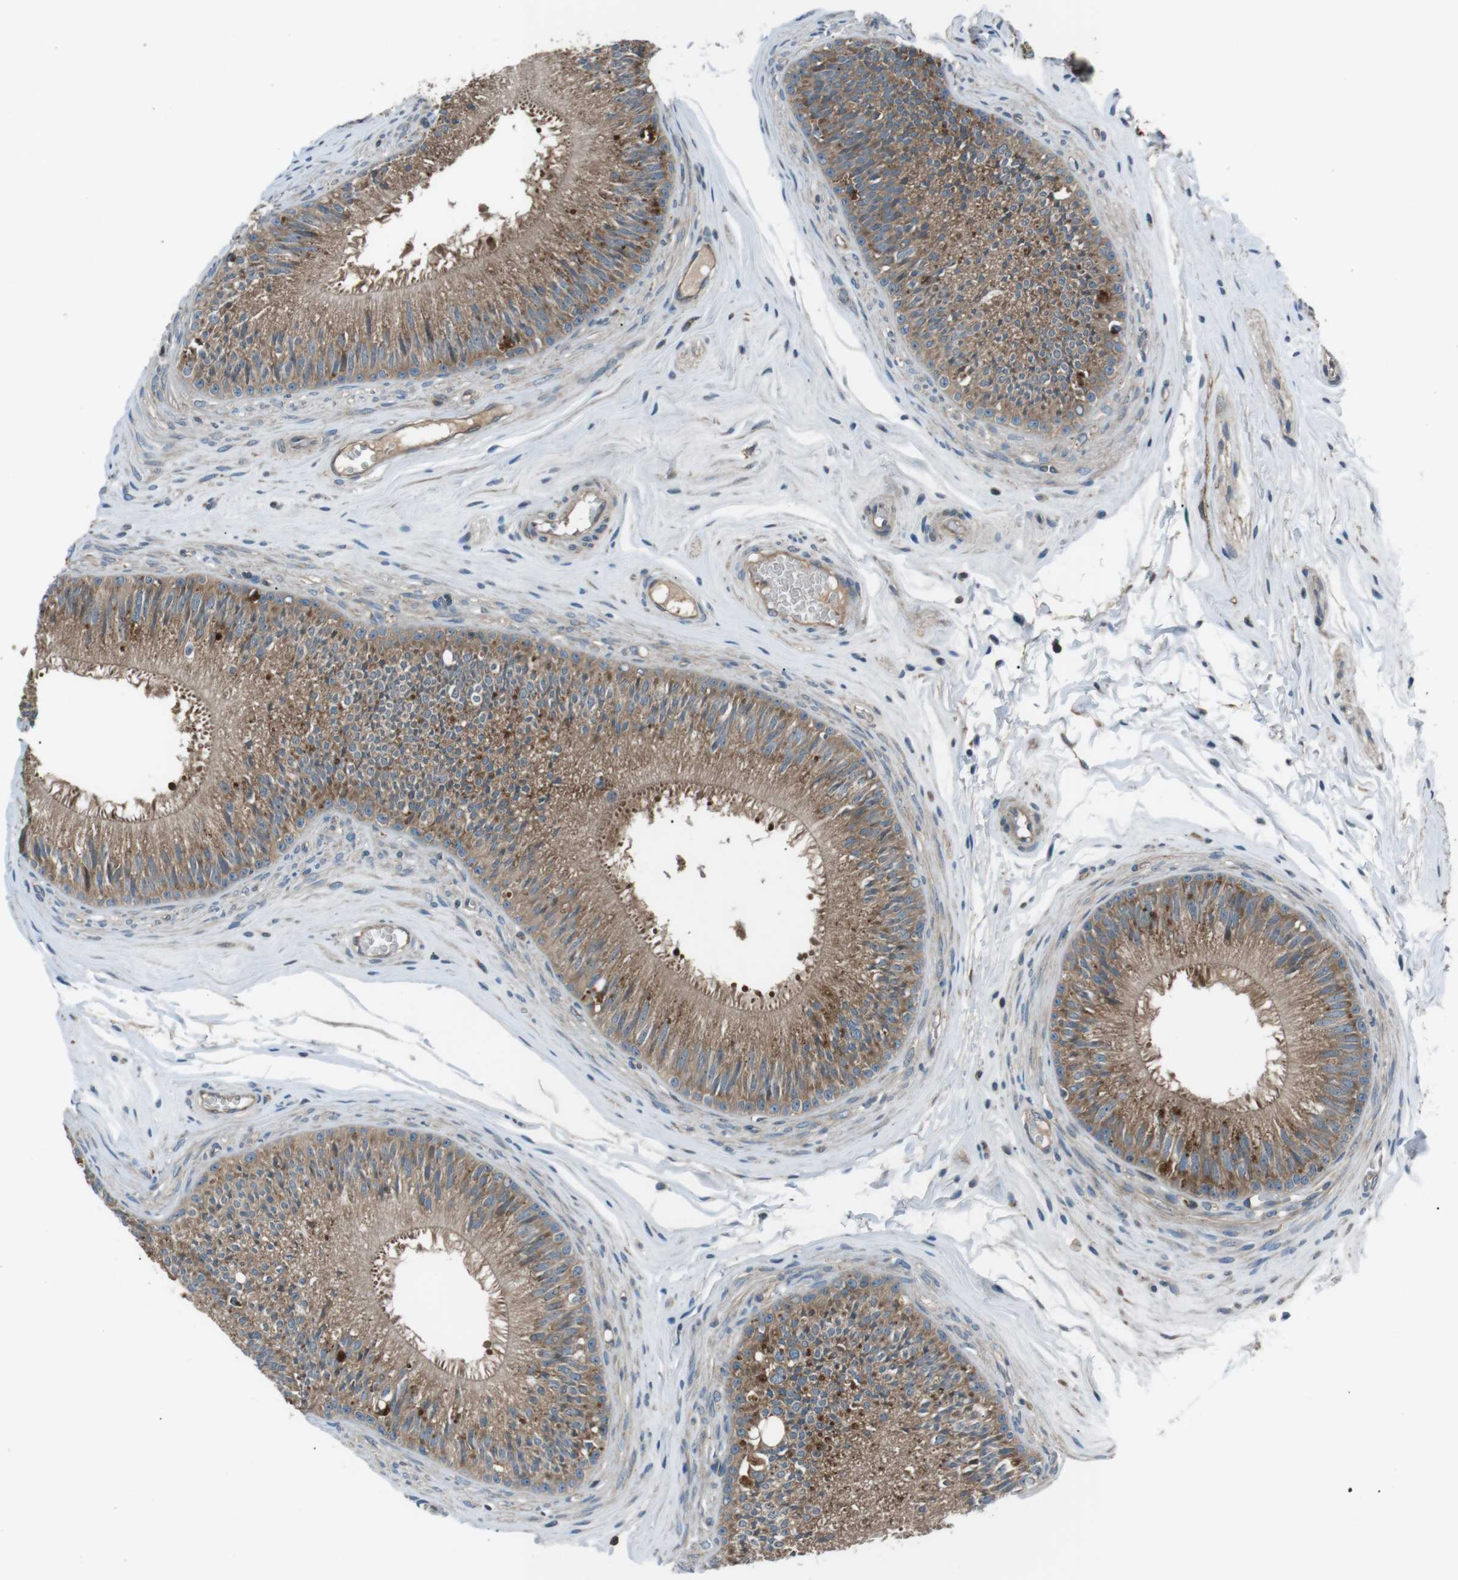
{"staining": {"intensity": "moderate", "quantity": ">75%", "location": "cytoplasmic/membranous"}, "tissue": "epididymis", "cell_type": "Glandular cells", "image_type": "normal", "snomed": [{"axis": "morphology", "description": "Normal tissue, NOS"}, {"axis": "topography", "description": "Testis"}, {"axis": "topography", "description": "Epididymis"}], "caption": "Protein analysis of normal epididymis shows moderate cytoplasmic/membranous staining in about >75% of glandular cells. (Stains: DAB (3,3'-diaminobenzidine) in brown, nuclei in blue, Microscopy: brightfield microscopy at high magnification).", "gene": "GPR161", "patient": {"sex": "male", "age": 36}}